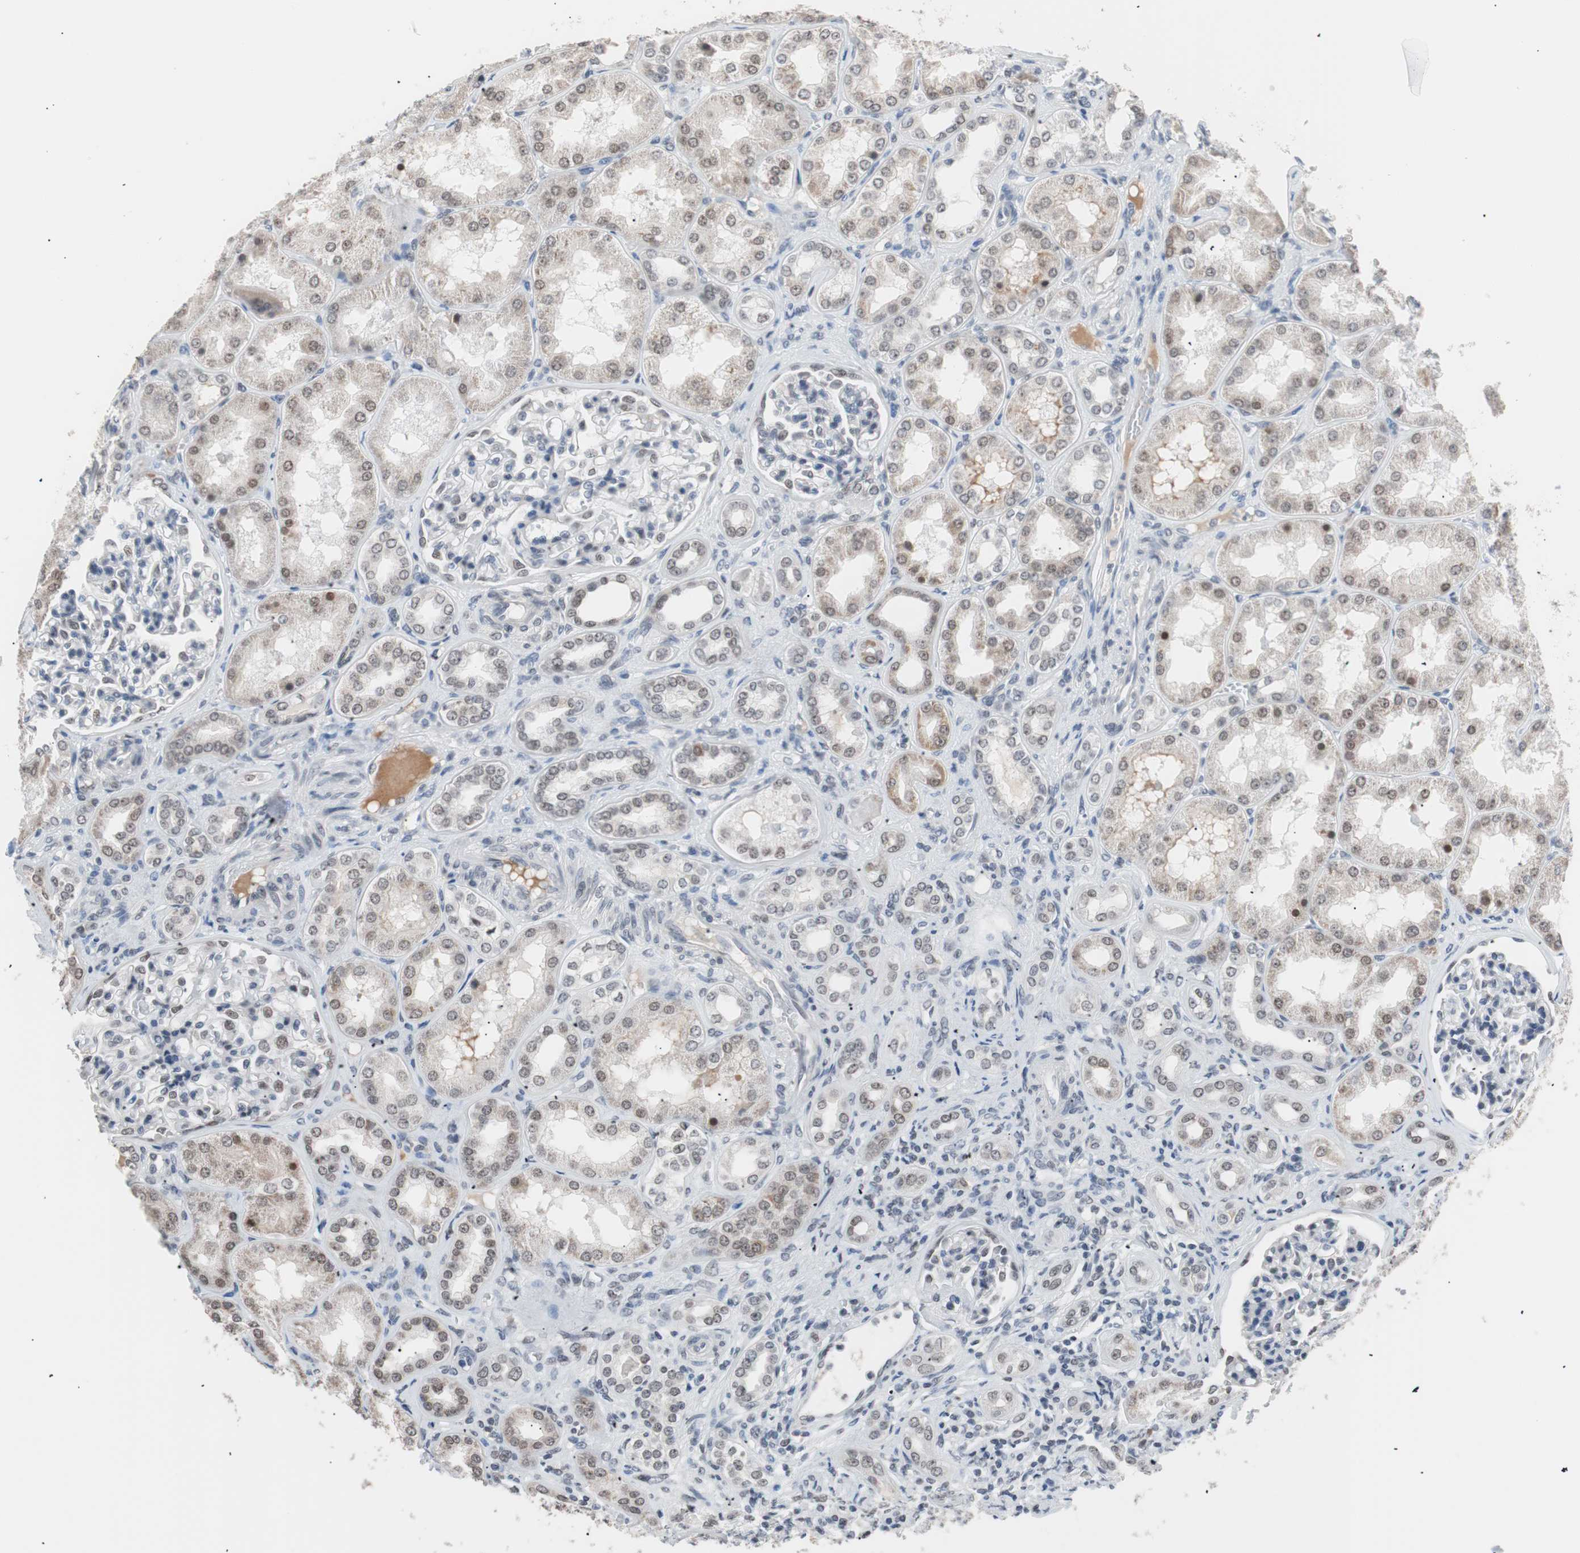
{"staining": {"intensity": "moderate", "quantity": "25%-75%", "location": "nuclear"}, "tissue": "kidney", "cell_type": "Cells in glomeruli", "image_type": "normal", "snomed": [{"axis": "morphology", "description": "Normal tissue, NOS"}, {"axis": "topography", "description": "Kidney"}], "caption": "Kidney stained with IHC demonstrates moderate nuclear staining in approximately 25%-75% of cells in glomeruli.", "gene": "LIG3", "patient": {"sex": "female", "age": 56}}